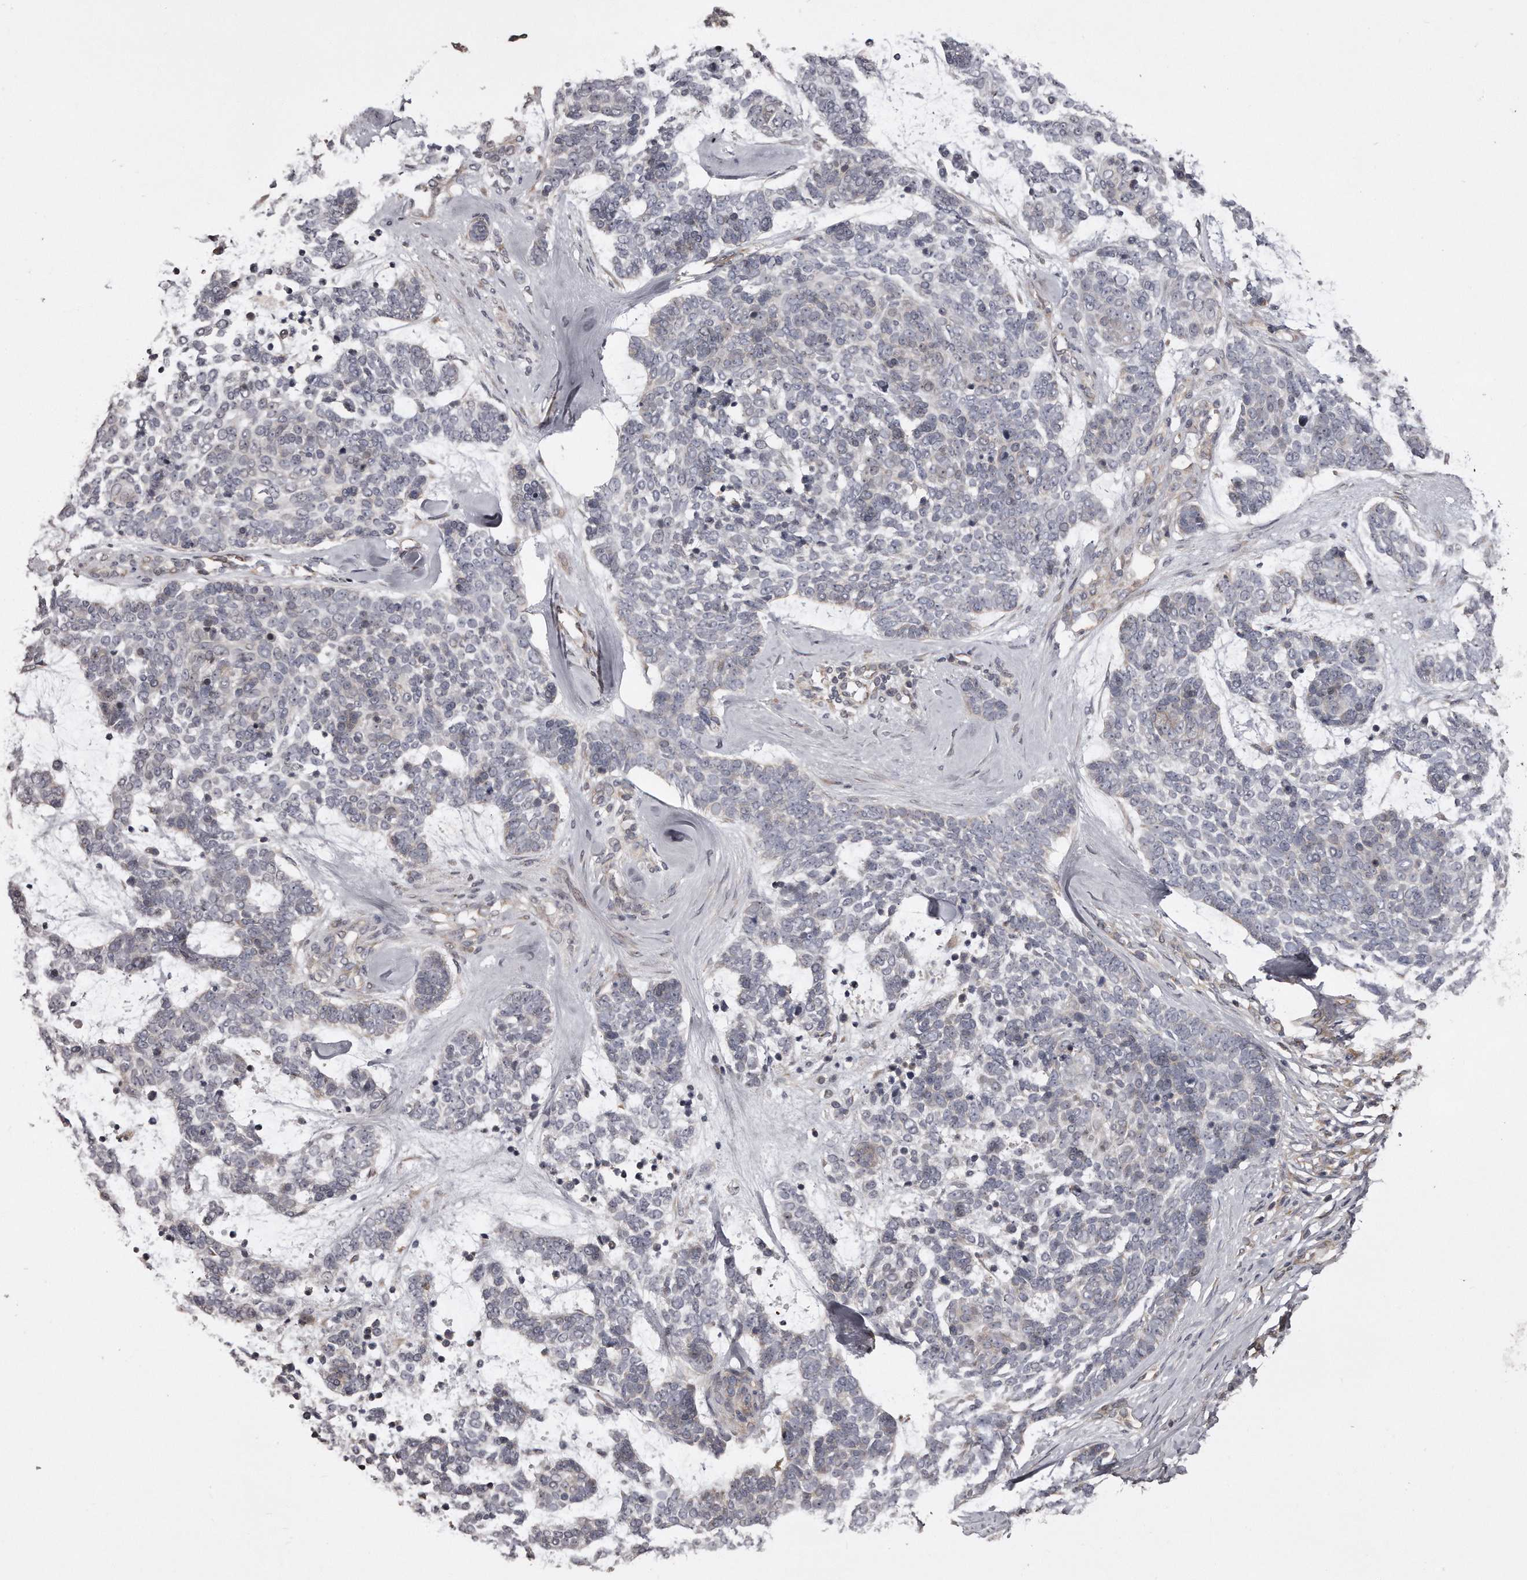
{"staining": {"intensity": "negative", "quantity": "none", "location": "none"}, "tissue": "skin cancer", "cell_type": "Tumor cells", "image_type": "cancer", "snomed": [{"axis": "morphology", "description": "Basal cell carcinoma"}, {"axis": "topography", "description": "Skin"}], "caption": "Tumor cells are negative for protein expression in human basal cell carcinoma (skin).", "gene": "TRAPPC14", "patient": {"sex": "female", "age": 81}}